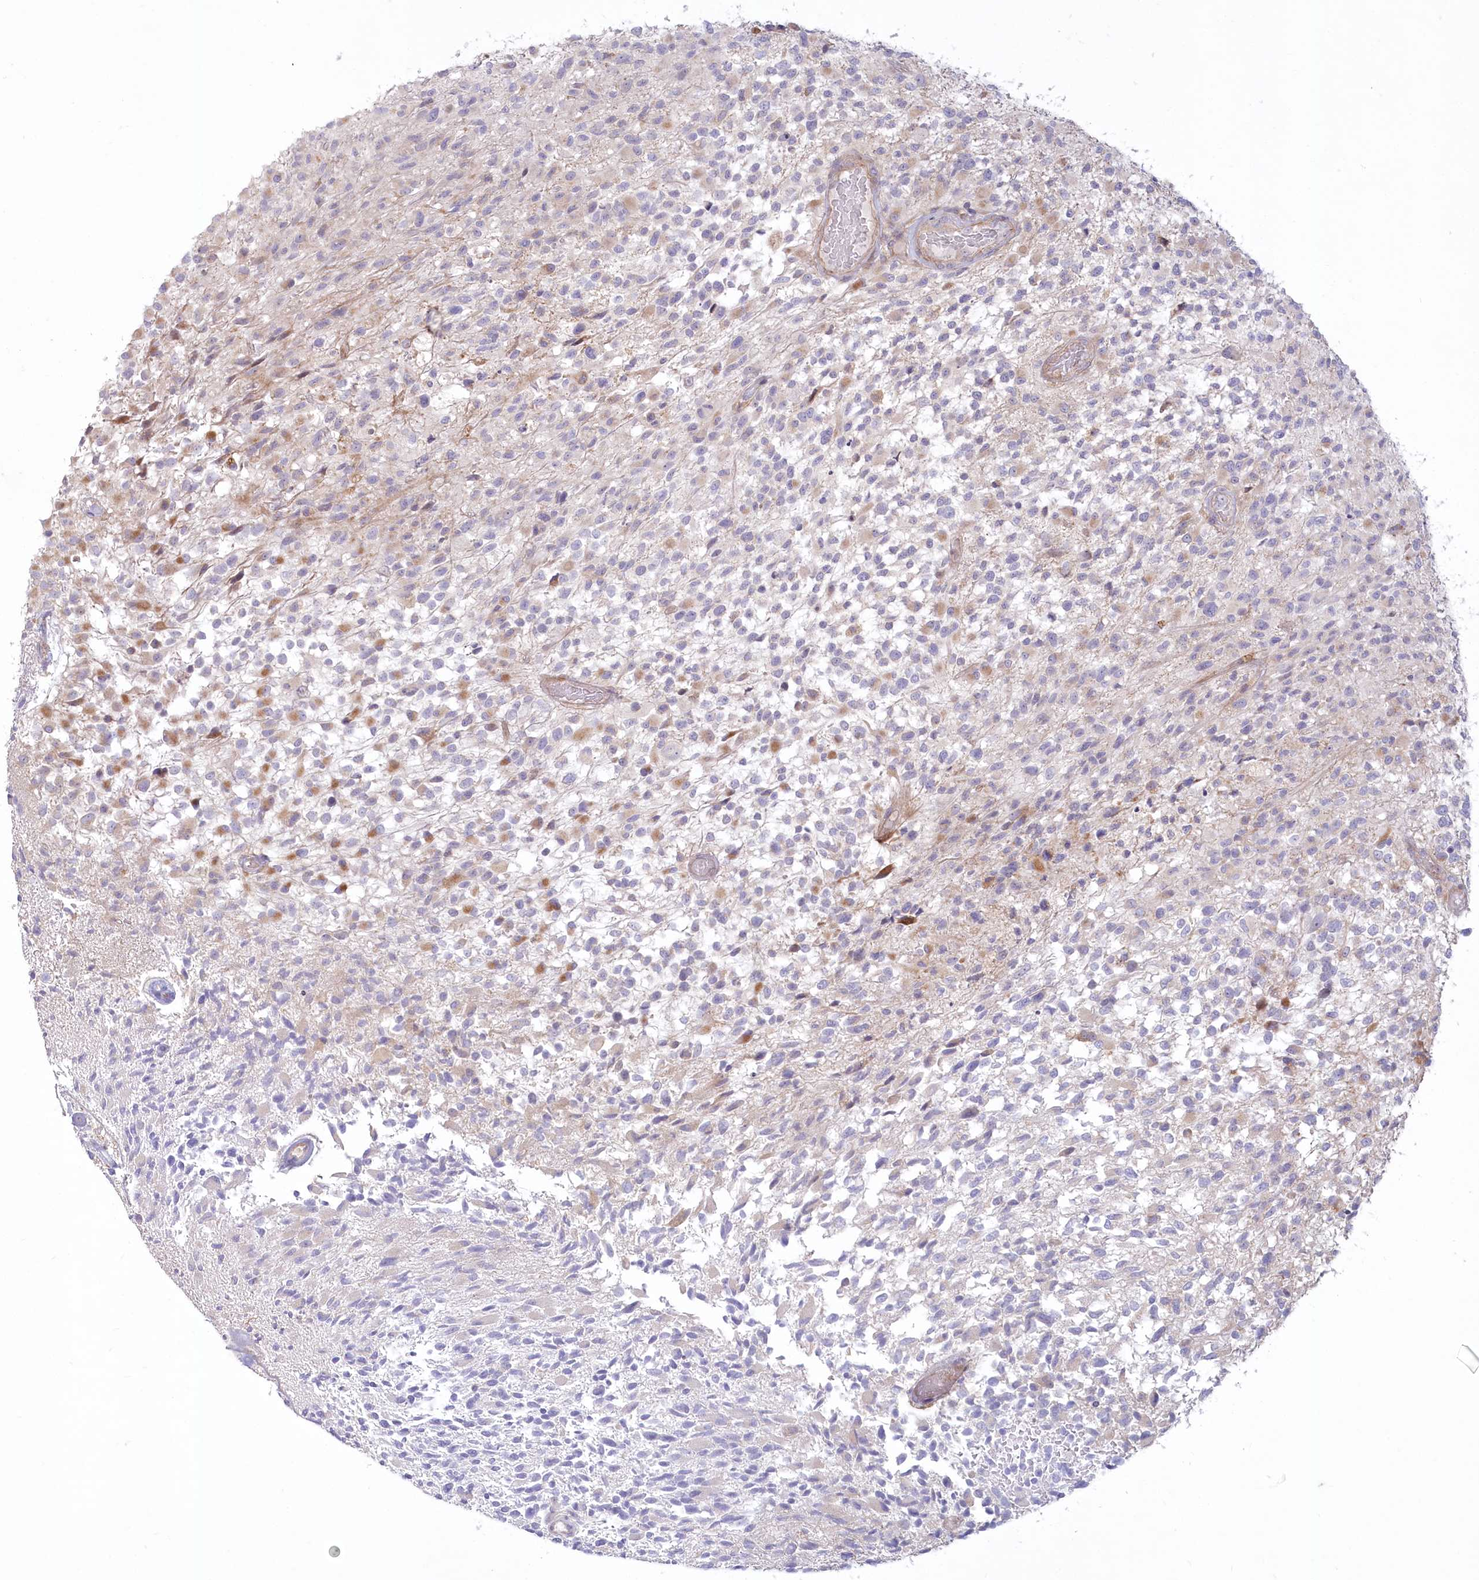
{"staining": {"intensity": "moderate", "quantity": "<25%", "location": "cytoplasmic/membranous"}, "tissue": "glioma", "cell_type": "Tumor cells", "image_type": "cancer", "snomed": [{"axis": "morphology", "description": "Glioma, malignant, High grade"}, {"axis": "morphology", "description": "Glioblastoma, NOS"}, {"axis": "topography", "description": "Brain"}], "caption": "Immunohistochemical staining of glioblastoma shows moderate cytoplasmic/membranous protein expression in approximately <25% of tumor cells.", "gene": "MTG1", "patient": {"sex": "male", "age": 60}}